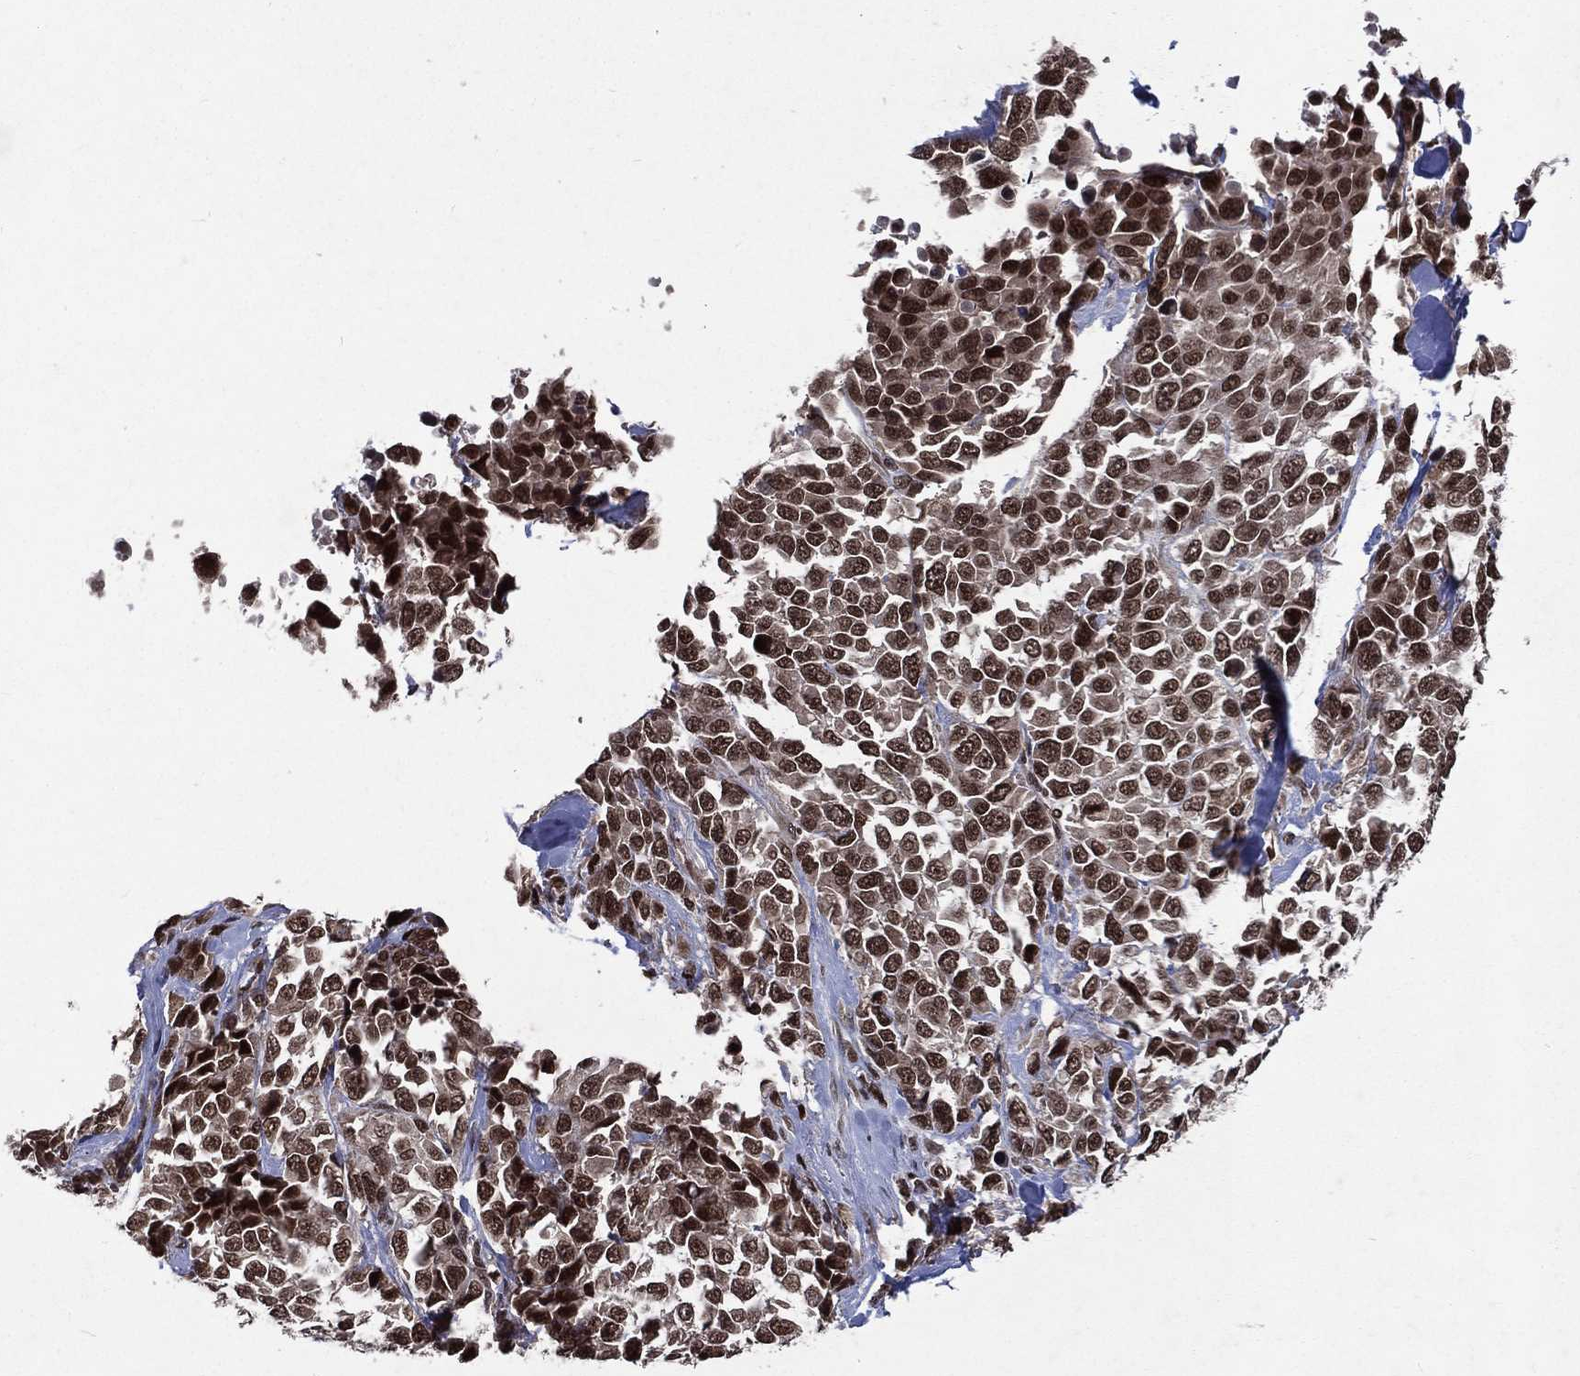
{"staining": {"intensity": "strong", "quantity": "25%-75%", "location": "nuclear"}, "tissue": "melanoma", "cell_type": "Tumor cells", "image_type": "cancer", "snomed": [{"axis": "morphology", "description": "Malignant melanoma, Metastatic site"}, {"axis": "topography", "description": "Skin"}], "caption": "A photomicrograph showing strong nuclear staining in approximately 25%-75% of tumor cells in malignant melanoma (metastatic site), as visualized by brown immunohistochemical staining.", "gene": "DMAP1", "patient": {"sex": "male", "age": 84}}